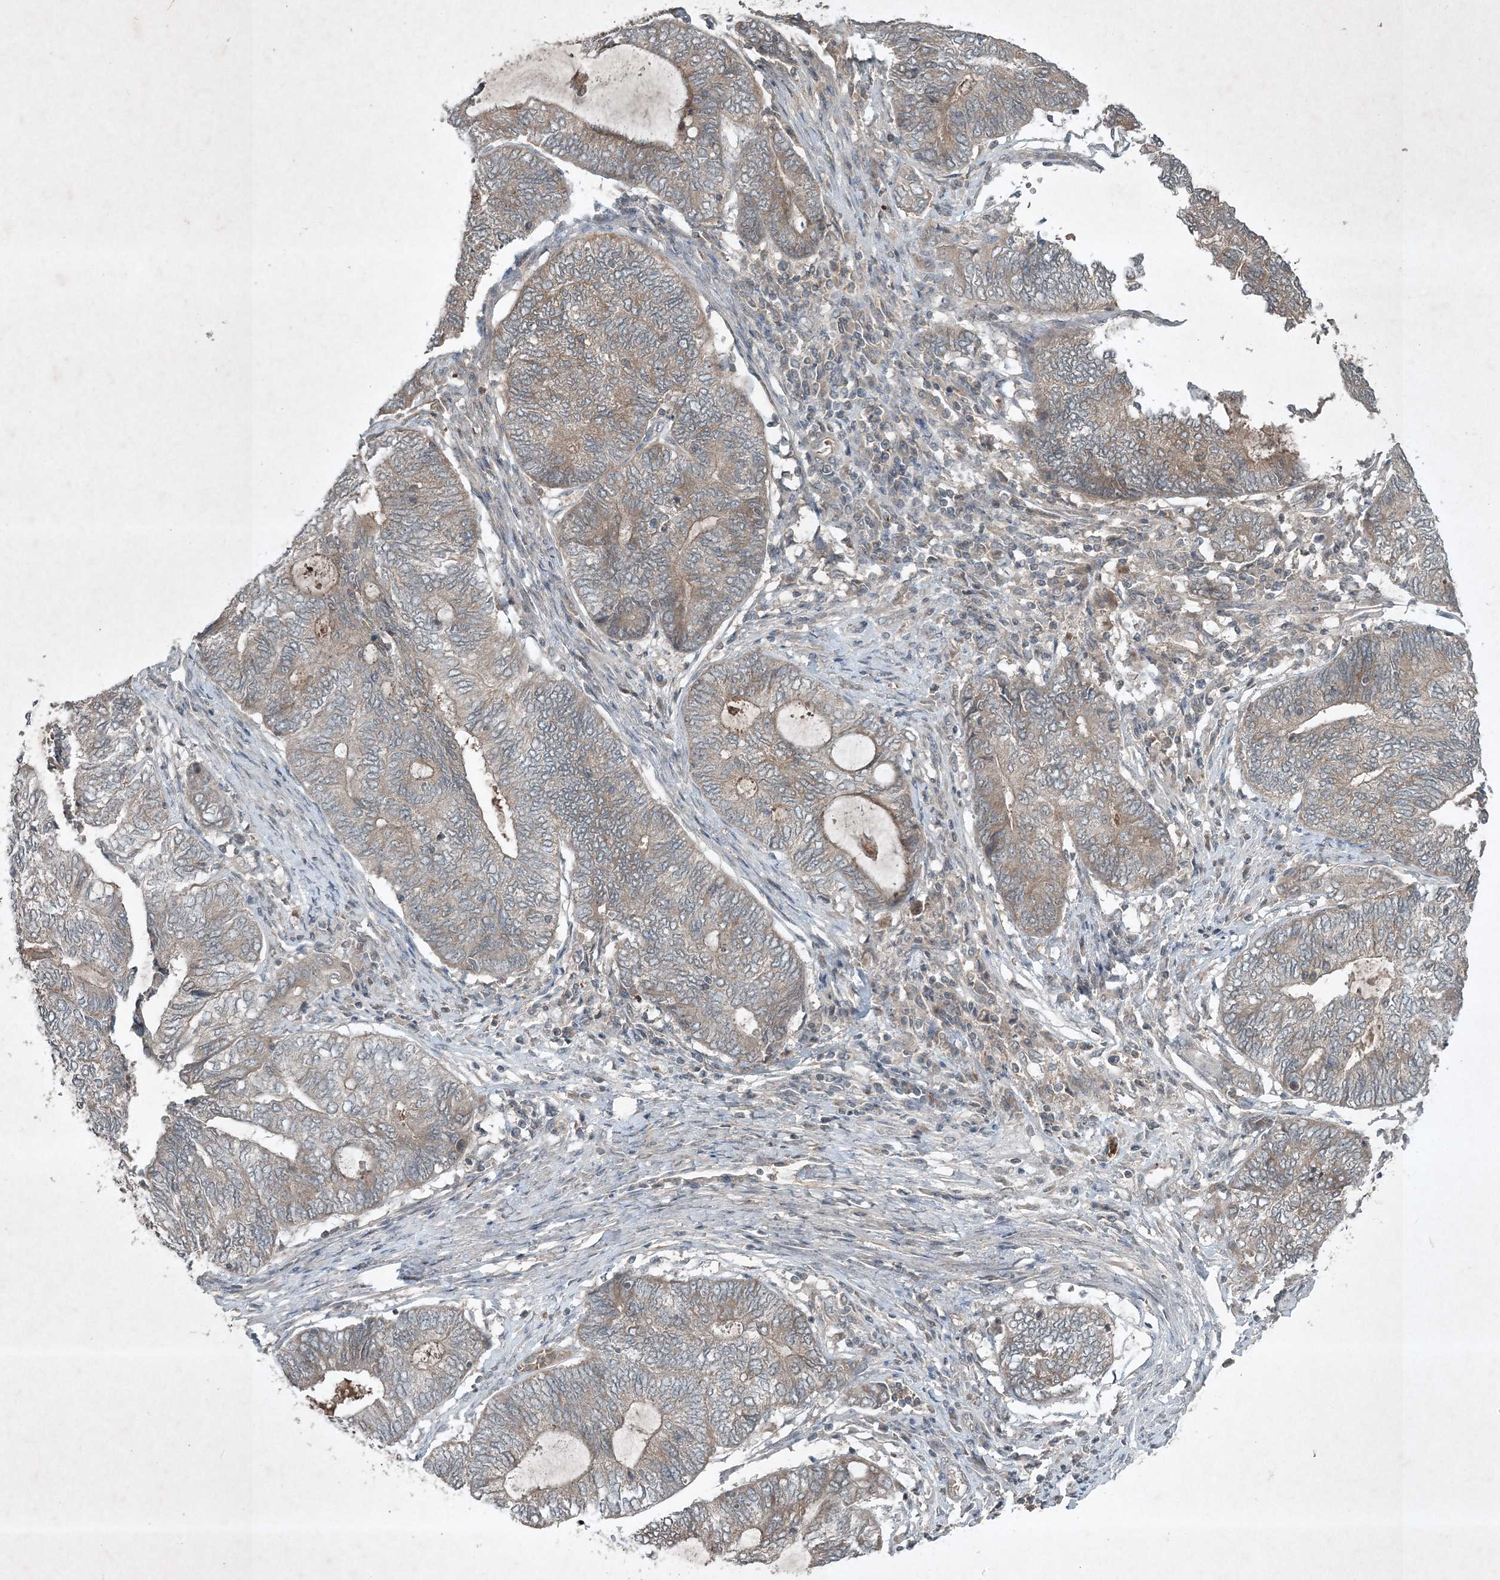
{"staining": {"intensity": "weak", "quantity": "<25%", "location": "cytoplasmic/membranous"}, "tissue": "endometrial cancer", "cell_type": "Tumor cells", "image_type": "cancer", "snomed": [{"axis": "morphology", "description": "Adenocarcinoma, NOS"}, {"axis": "topography", "description": "Uterus"}, {"axis": "topography", "description": "Endometrium"}], "caption": "Immunohistochemistry (IHC) histopathology image of neoplastic tissue: human endometrial adenocarcinoma stained with DAB reveals no significant protein staining in tumor cells. (Immunohistochemistry (IHC), brightfield microscopy, high magnification).", "gene": "TNFAIP6", "patient": {"sex": "female", "age": 70}}